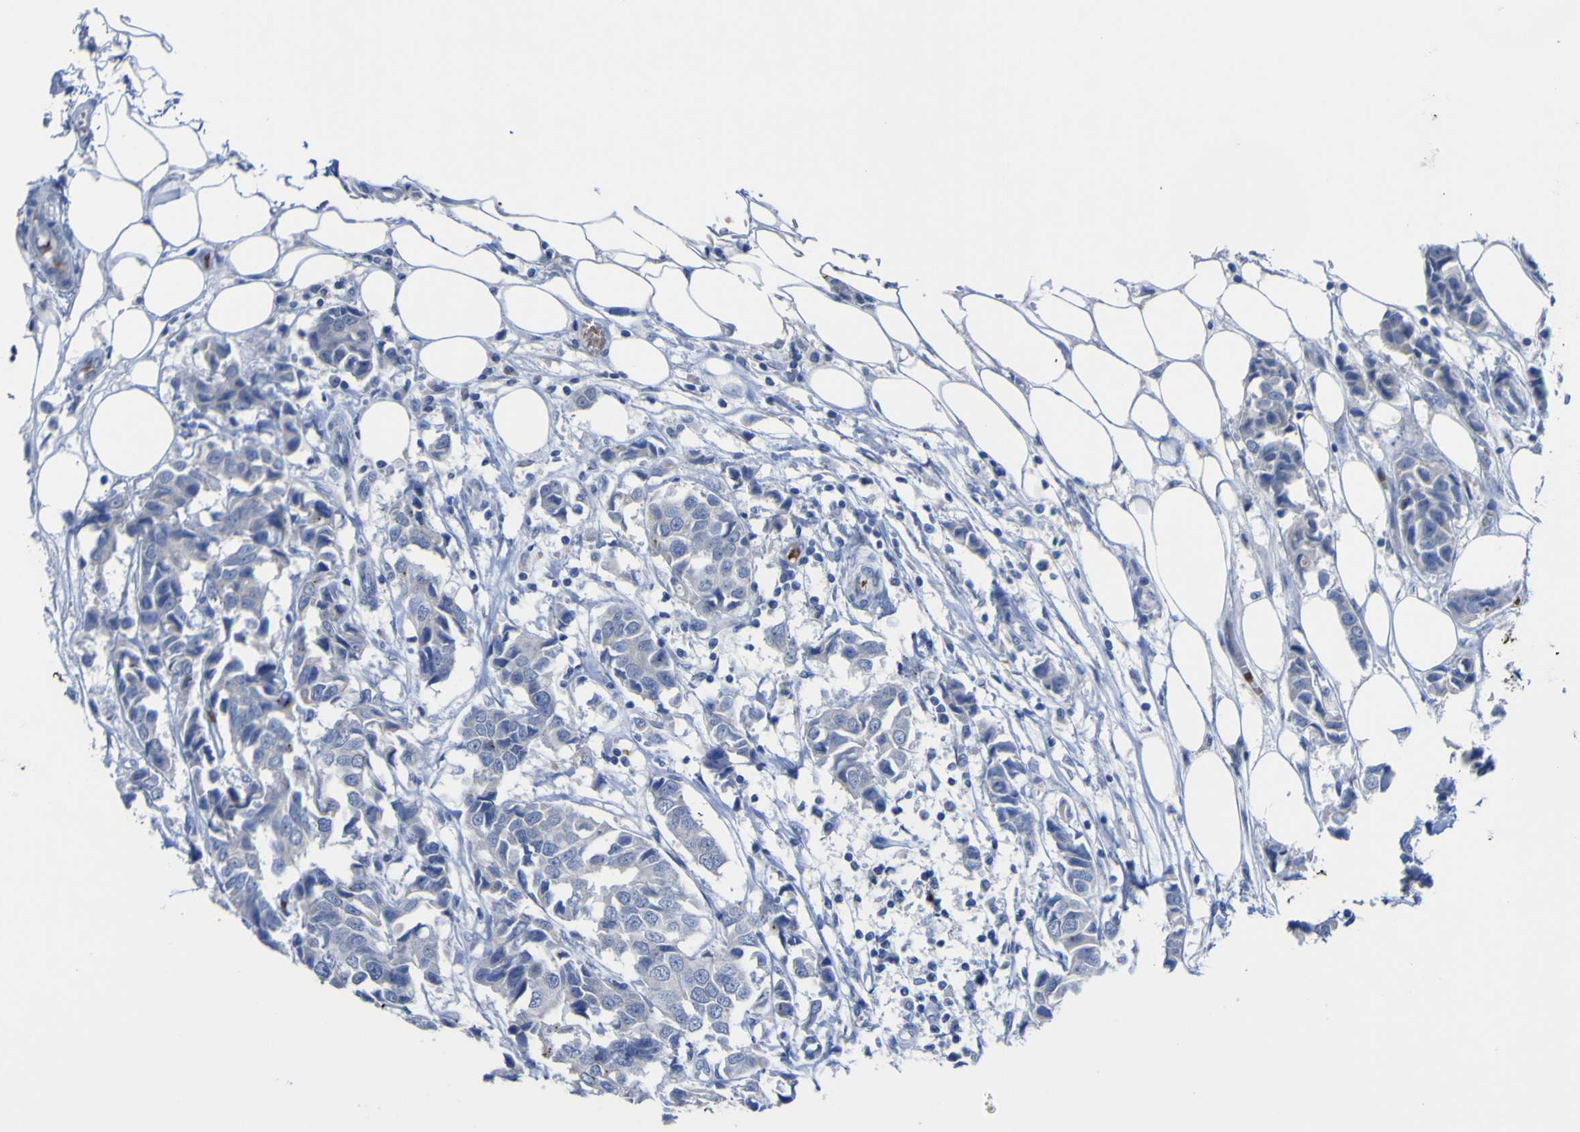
{"staining": {"intensity": "negative", "quantity": "none", "location": "none"}, "tissue": "breast cancer", "cell_type": "Tumor cells", "image_type": "cancer", "snomed": [{"axis": "morphology", "description": "Duct carcinoma"}, {"axis": "topography", "description": "Breast"}], "caption": "Protein analysis of breast cancer exhibits no significant positivity in tumor cells.", "gene": "GCM1", "patient": {"sex": "female", "age": 80}}